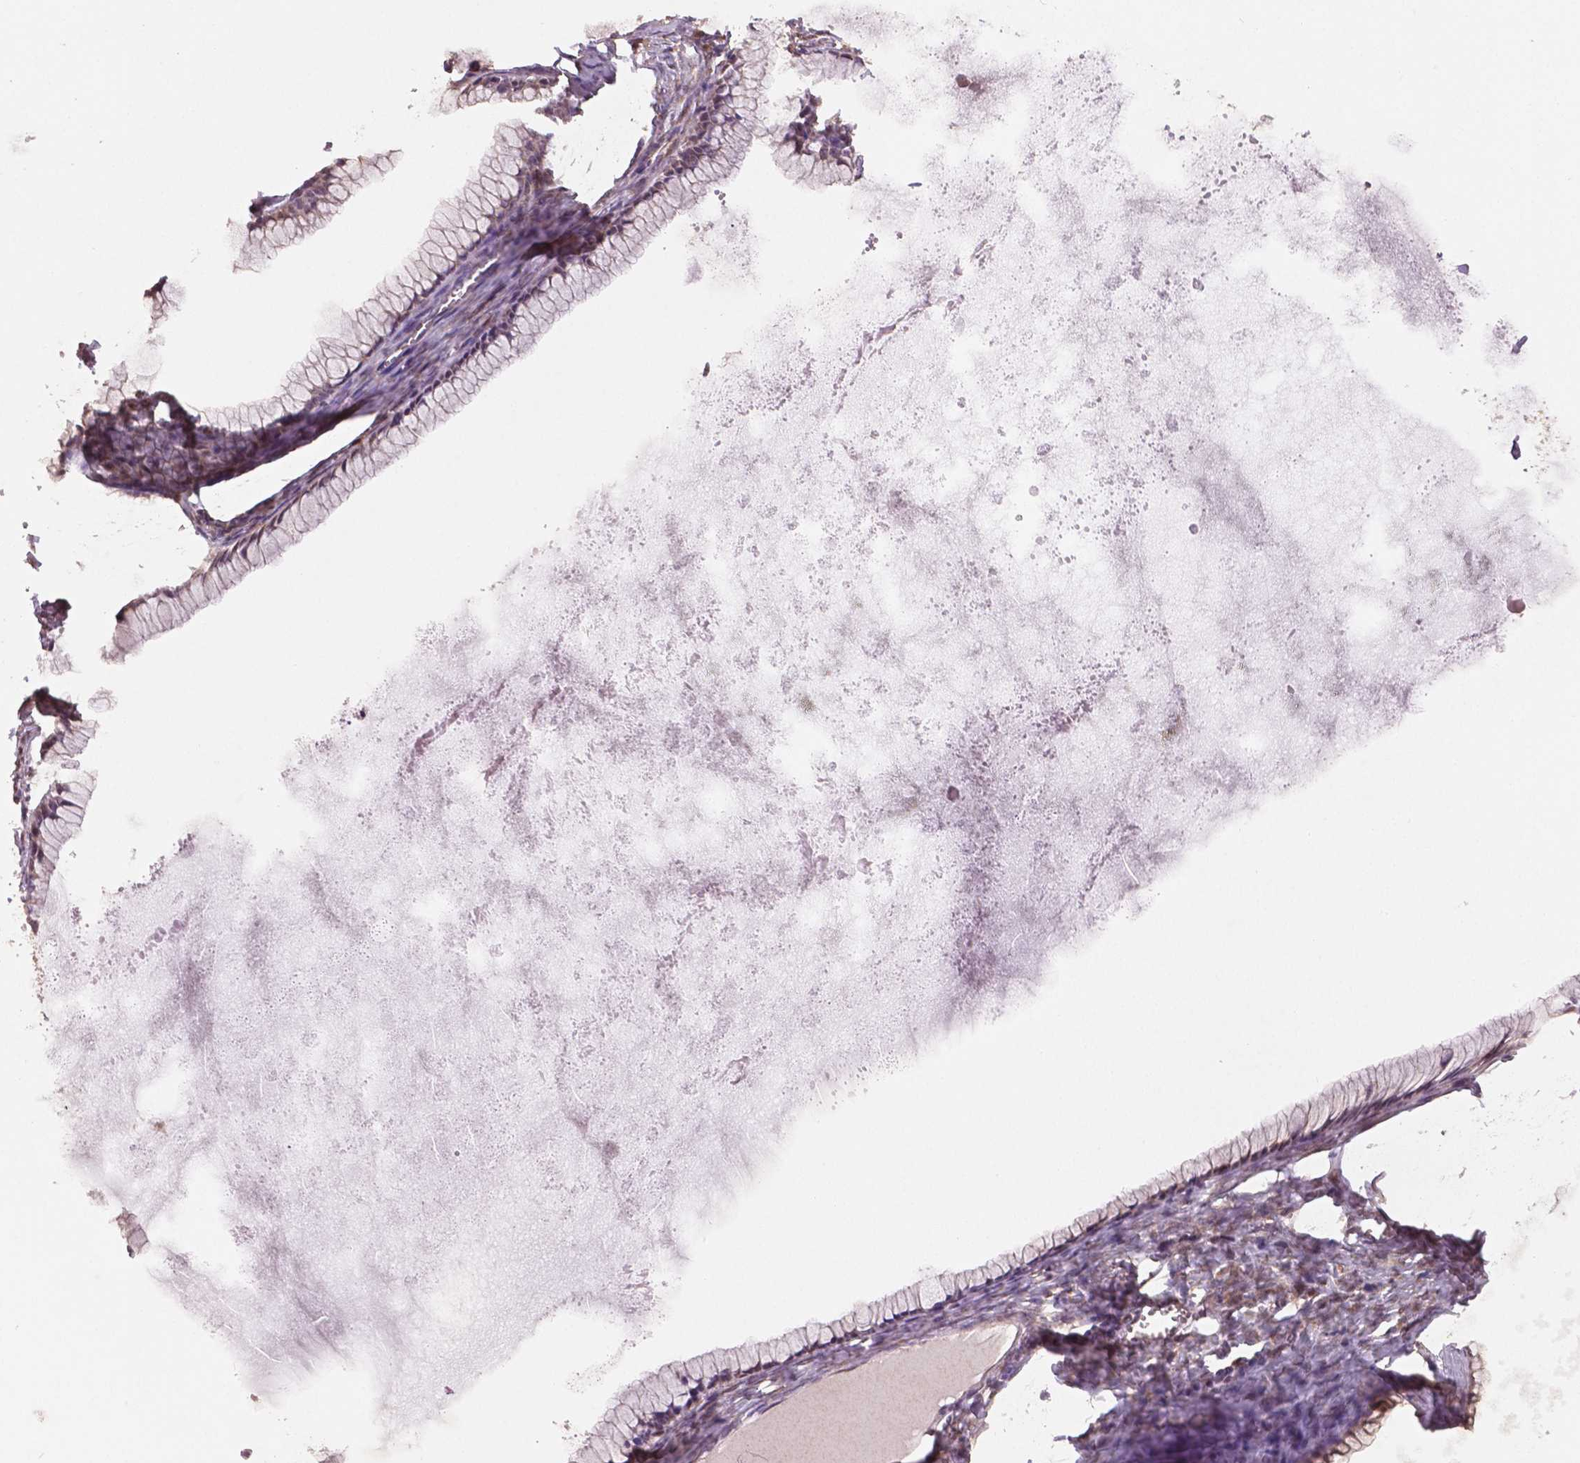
{"staining": {"intensity": "weak", "quantity": ">75%", "location": "cytoplasmic/membranous"}, "tissue": "ovarian cancer", "cell_type": "Tumor cells", "image_type": "cancer", "snomed": [{"axis": "morphology", "description": "Cystadenocarcinoma, mucinous, NOS"}, {"axis": "topography", "description": "Ovary"}], "caption": "Ovarian mucinous cystadenocarcinoma stained for a protein shows weak cytoplasmic/membranous positivity in tumor cells. (Stains: DAB in brown, nuclei in blue, Microscopy: brightfield microscopy at high magnification).", "gene": "STAT3", "patient": {"sex": "female", "age": 41}}